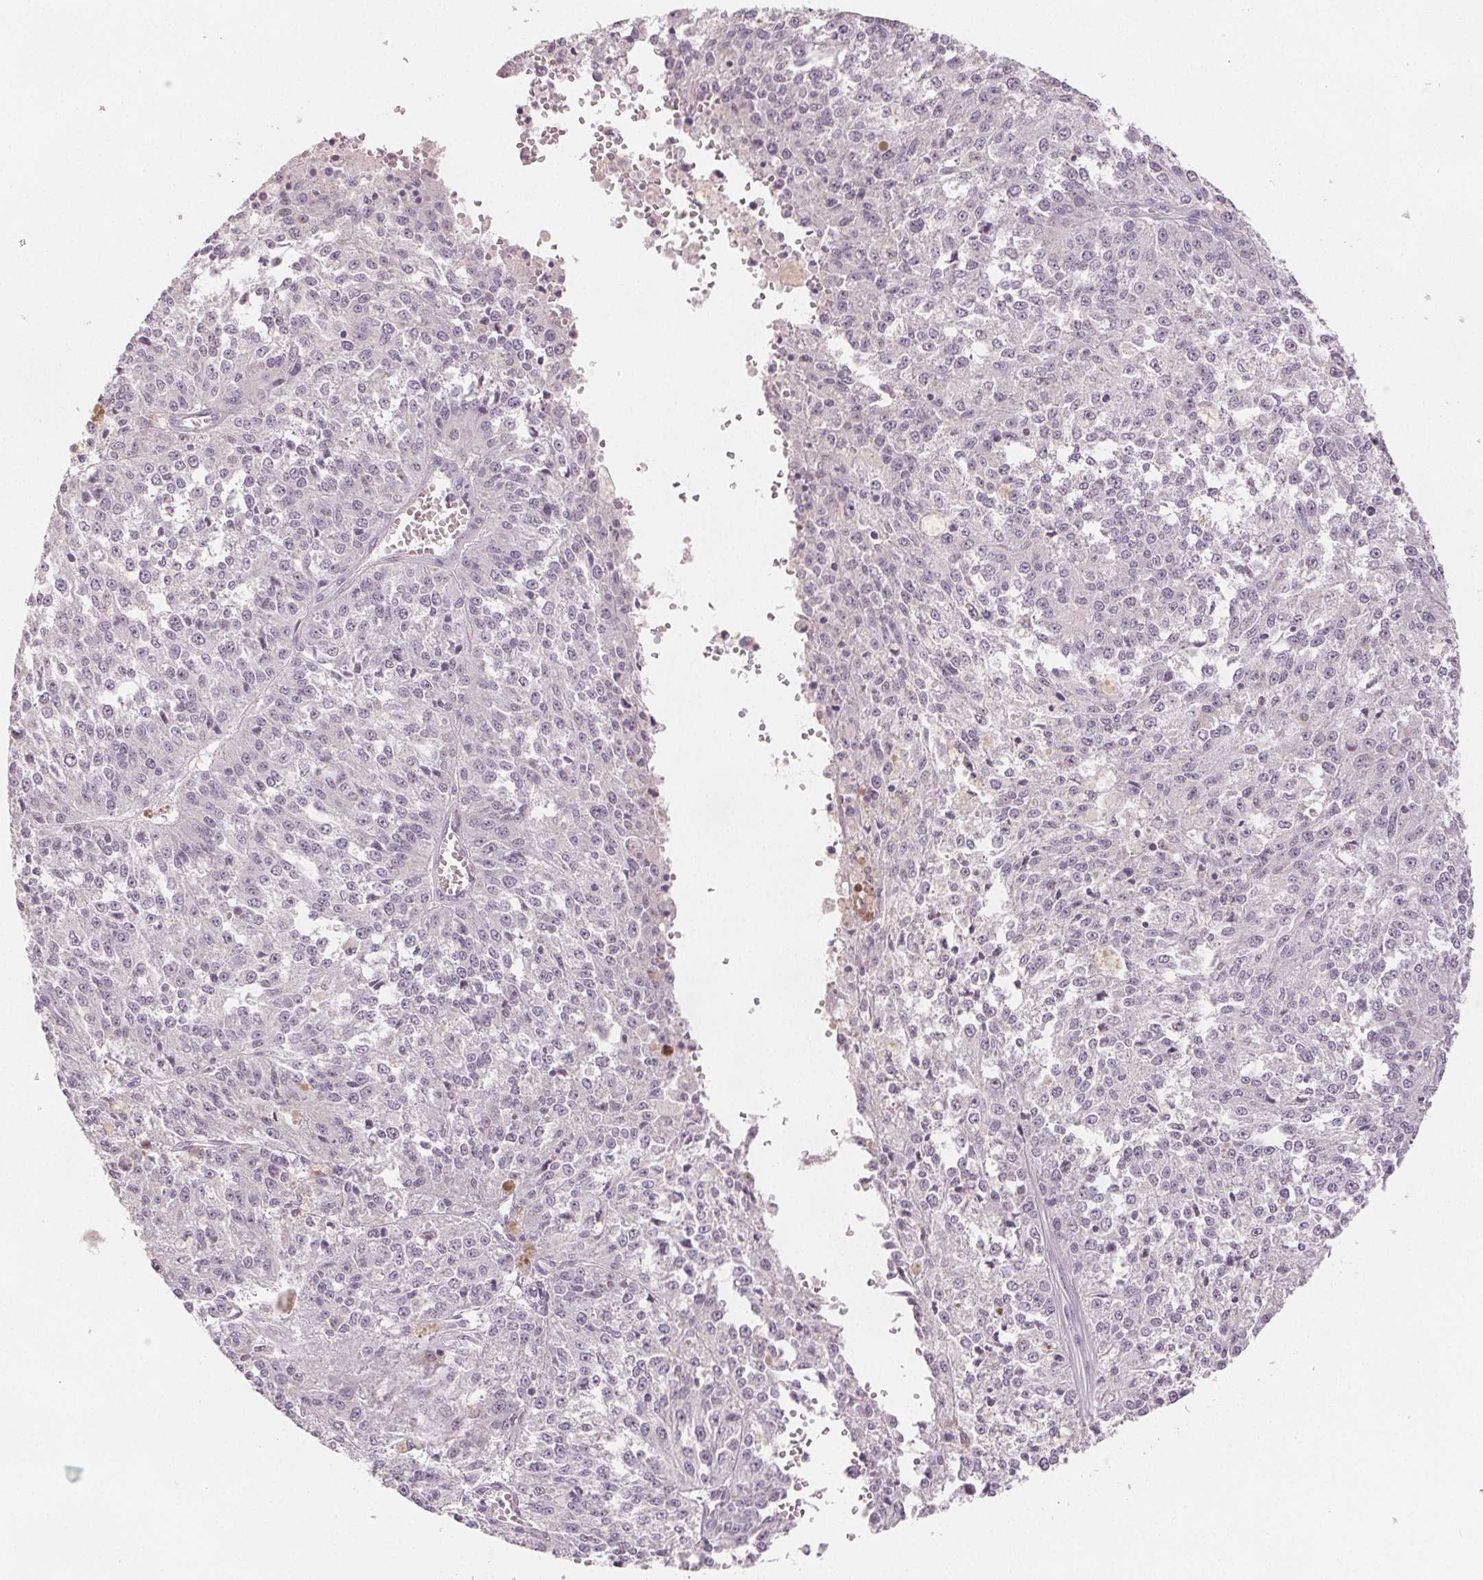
{"staining": {"intensity": "negative", "quantity": "none", "location": "none"}, "tissue": "melanoma", "cell_type": "Tumor cells", "image_type": "cancer", "snomed": [{"axis": "morphology", "description": "Malignant melanoma, Metastatic site"}, {"axis": "topography", "description": "Lymph node"}], "caption": "Human melanoma stained for a protein using immunohistochemistry (IHC) displays no staining in tumor cells.", "gene": "SLC27A5", "patient": {"sex": "female", "age": 64}}